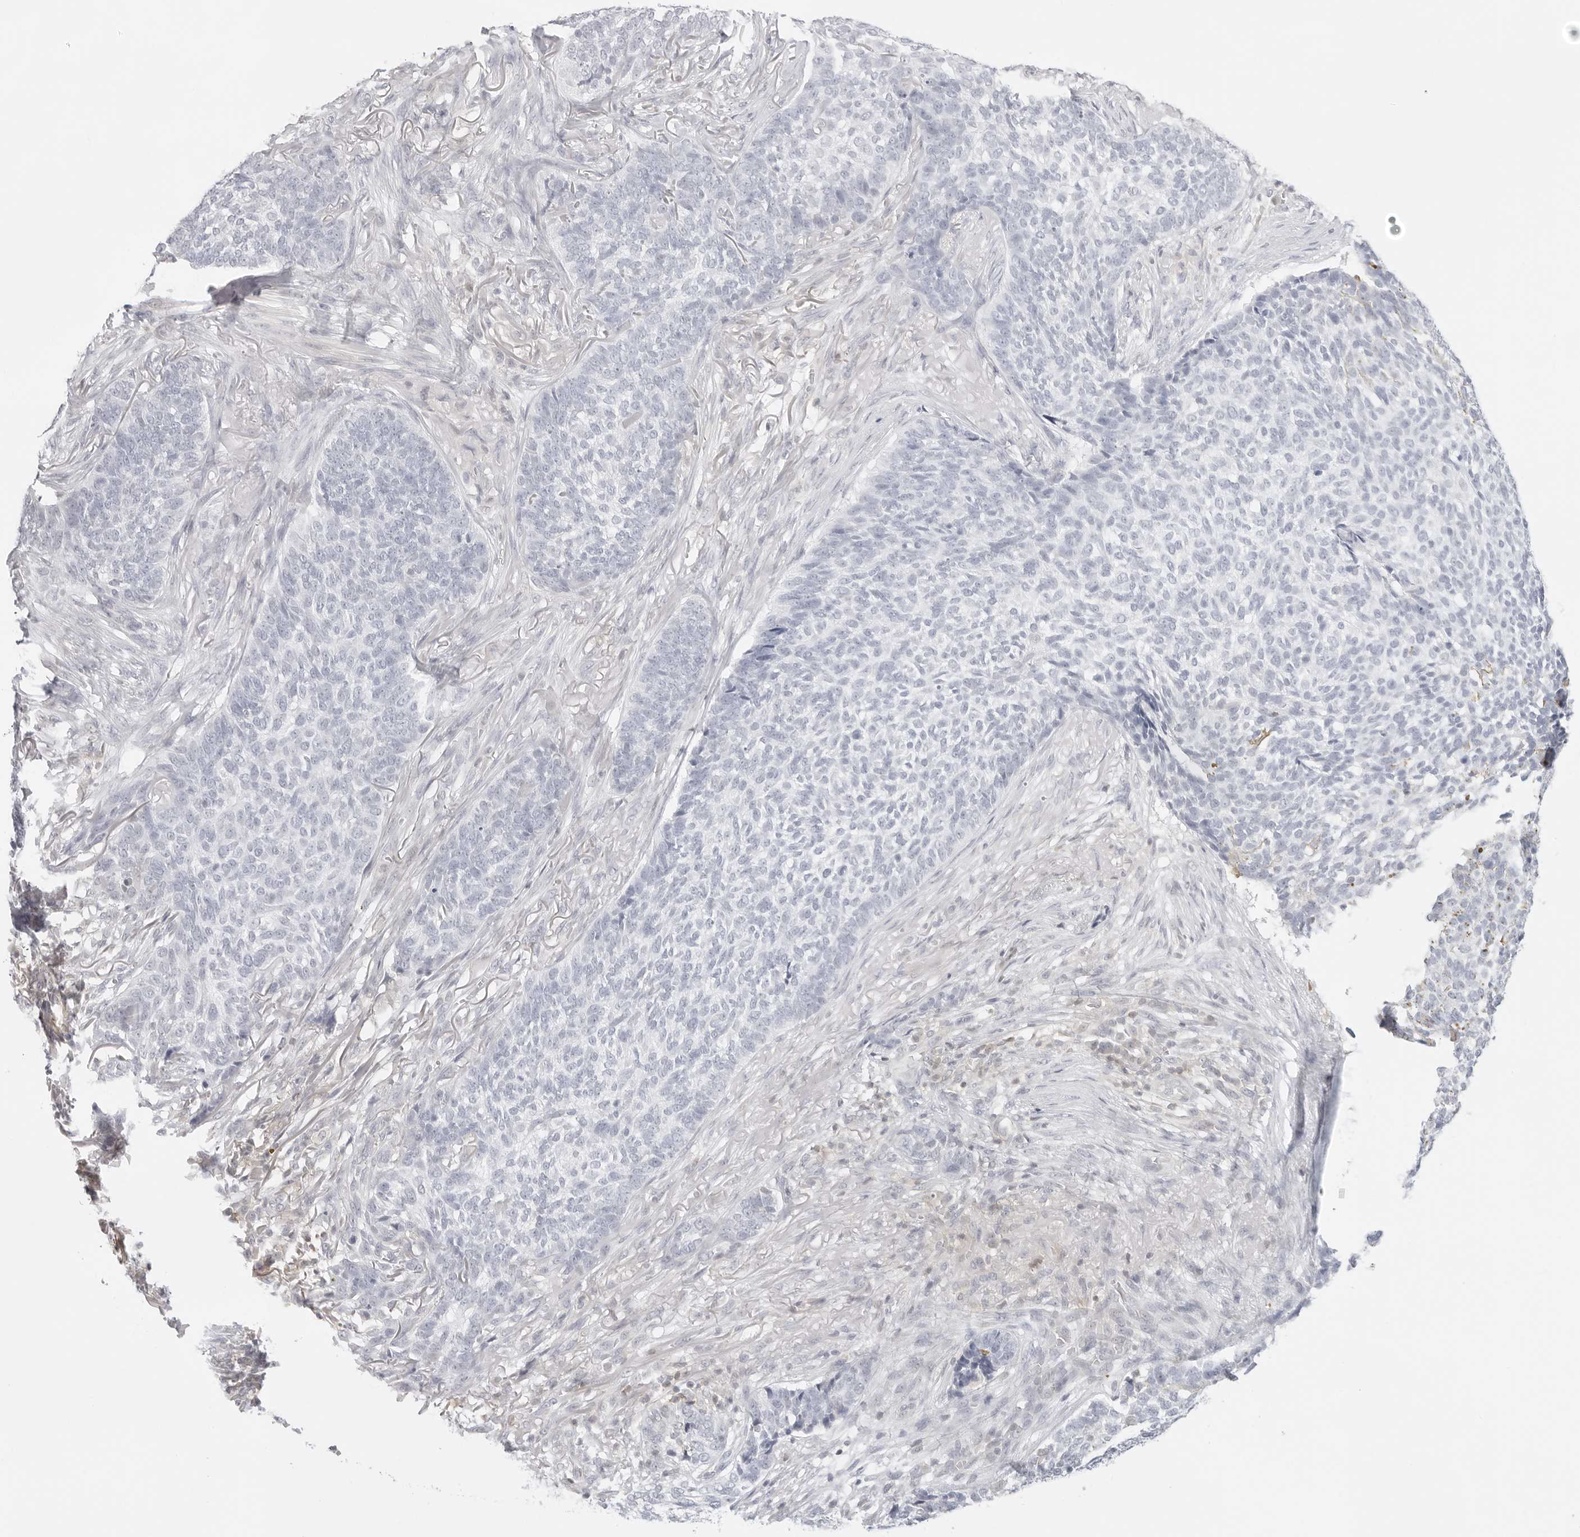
{"staining": {"intensity": "negative", "quantity": "none", "location": "none"}, "tissue": "skin cancer", "cell_type": "Tumor cells", "image_type": "cancer", "snomed": [{"axis": "morphology", "description": "Basal cell carcinoma"}, {"axis": "topography", "description": "Skin"}], "caption": "Tumor cells are negative for brown protein staining in skin cancer (basal cell carcinoma).", "gene": "TNFRSF14", "patient": {"sex": "male", "age": 85}}